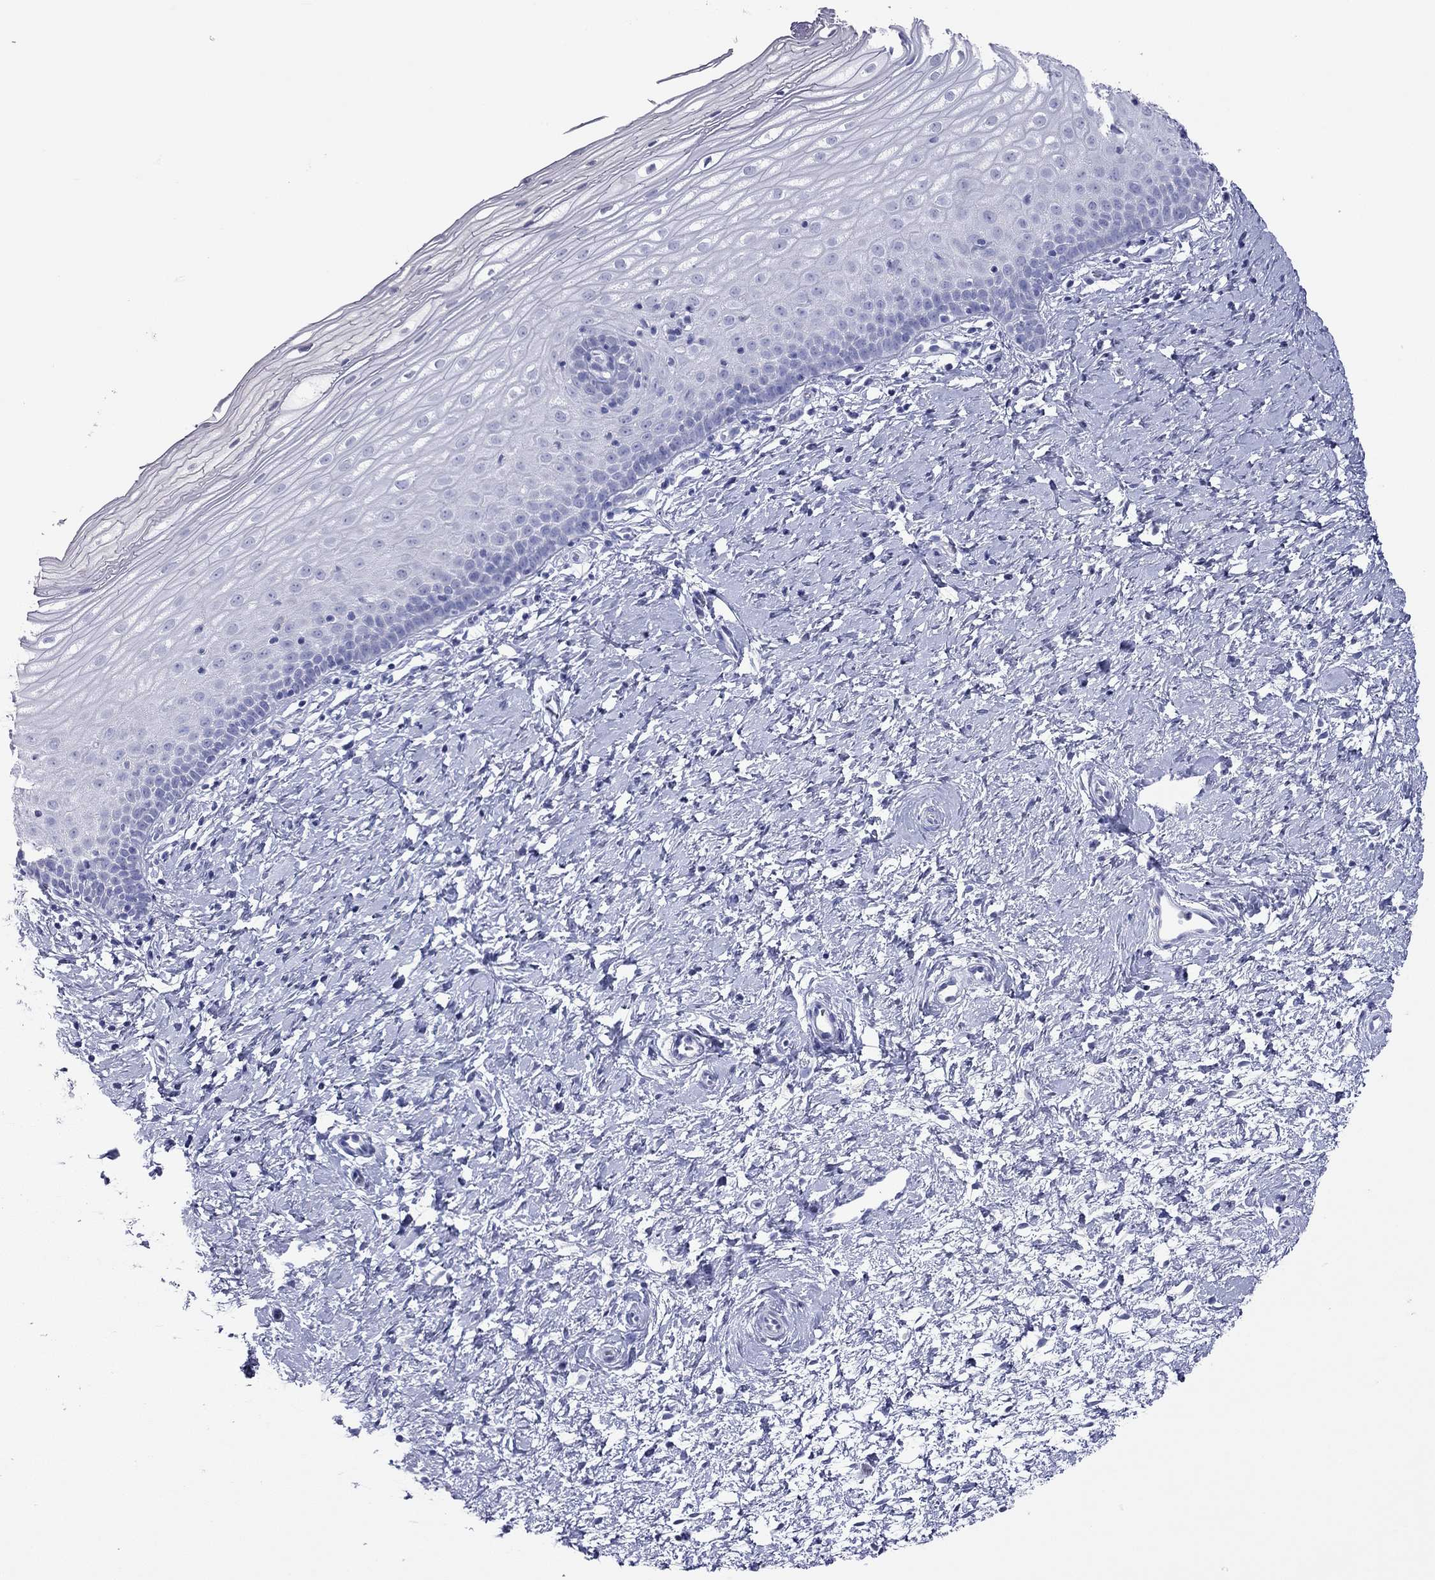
{"staining": {"intensity": "weak", "quantity": ">75%", "location": "cytoplasmic/membranous"}, "tissue": "cervix", "cell_type": "Glandular cells", "image_type": "normal", "snomed": [{"axis": "morphology", "description": "Normal tissue, NOS"}, {"axis": "topography", "description": "Cervix"}], "caption": "A micrograph of cervix stained for a protein exhibits weak cytoplasmic/membranous brown staining in glandular cells.", "gene": "KLRG1", "patient": {"sex": "female", "age": 37}}